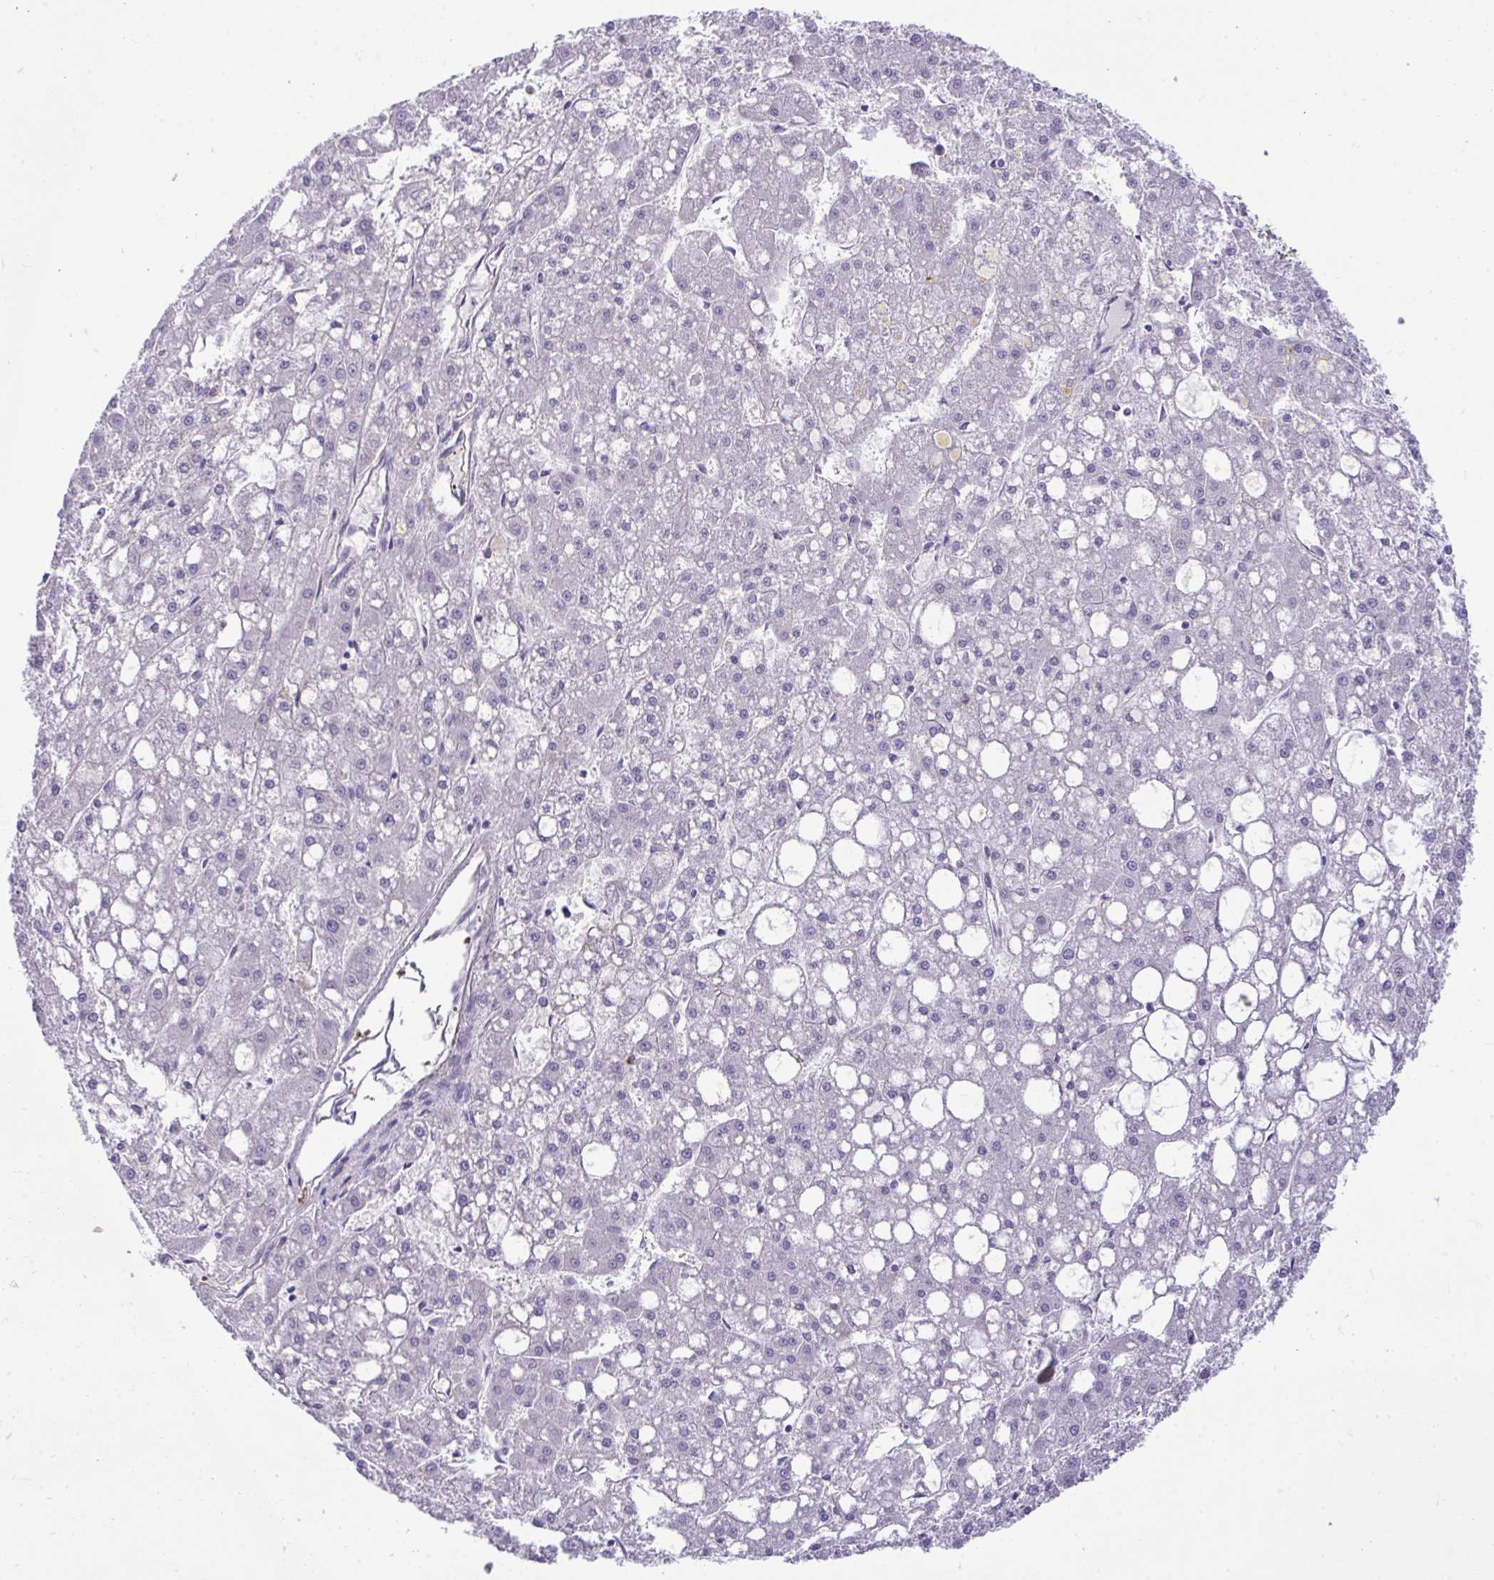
{"staining": {"intensity": "negative", "quantity": "none", "location": "none"}, "tissue": "liver cancer", "cell_type": "Tumor cells", "image_type": "cancer", "snomed": [{"axis": "morphology", "description": "Carcinoma, Hepatocellular, NOS"}, {"axis": "topography", "description": "Liver"}], "caption": "Human liver hepatocellular carcinoma stained for a protein using IHC exhibits no expression in tumor cells.", "gene": "PIGZ", "patient": {"sex": "male", "age": 67}}